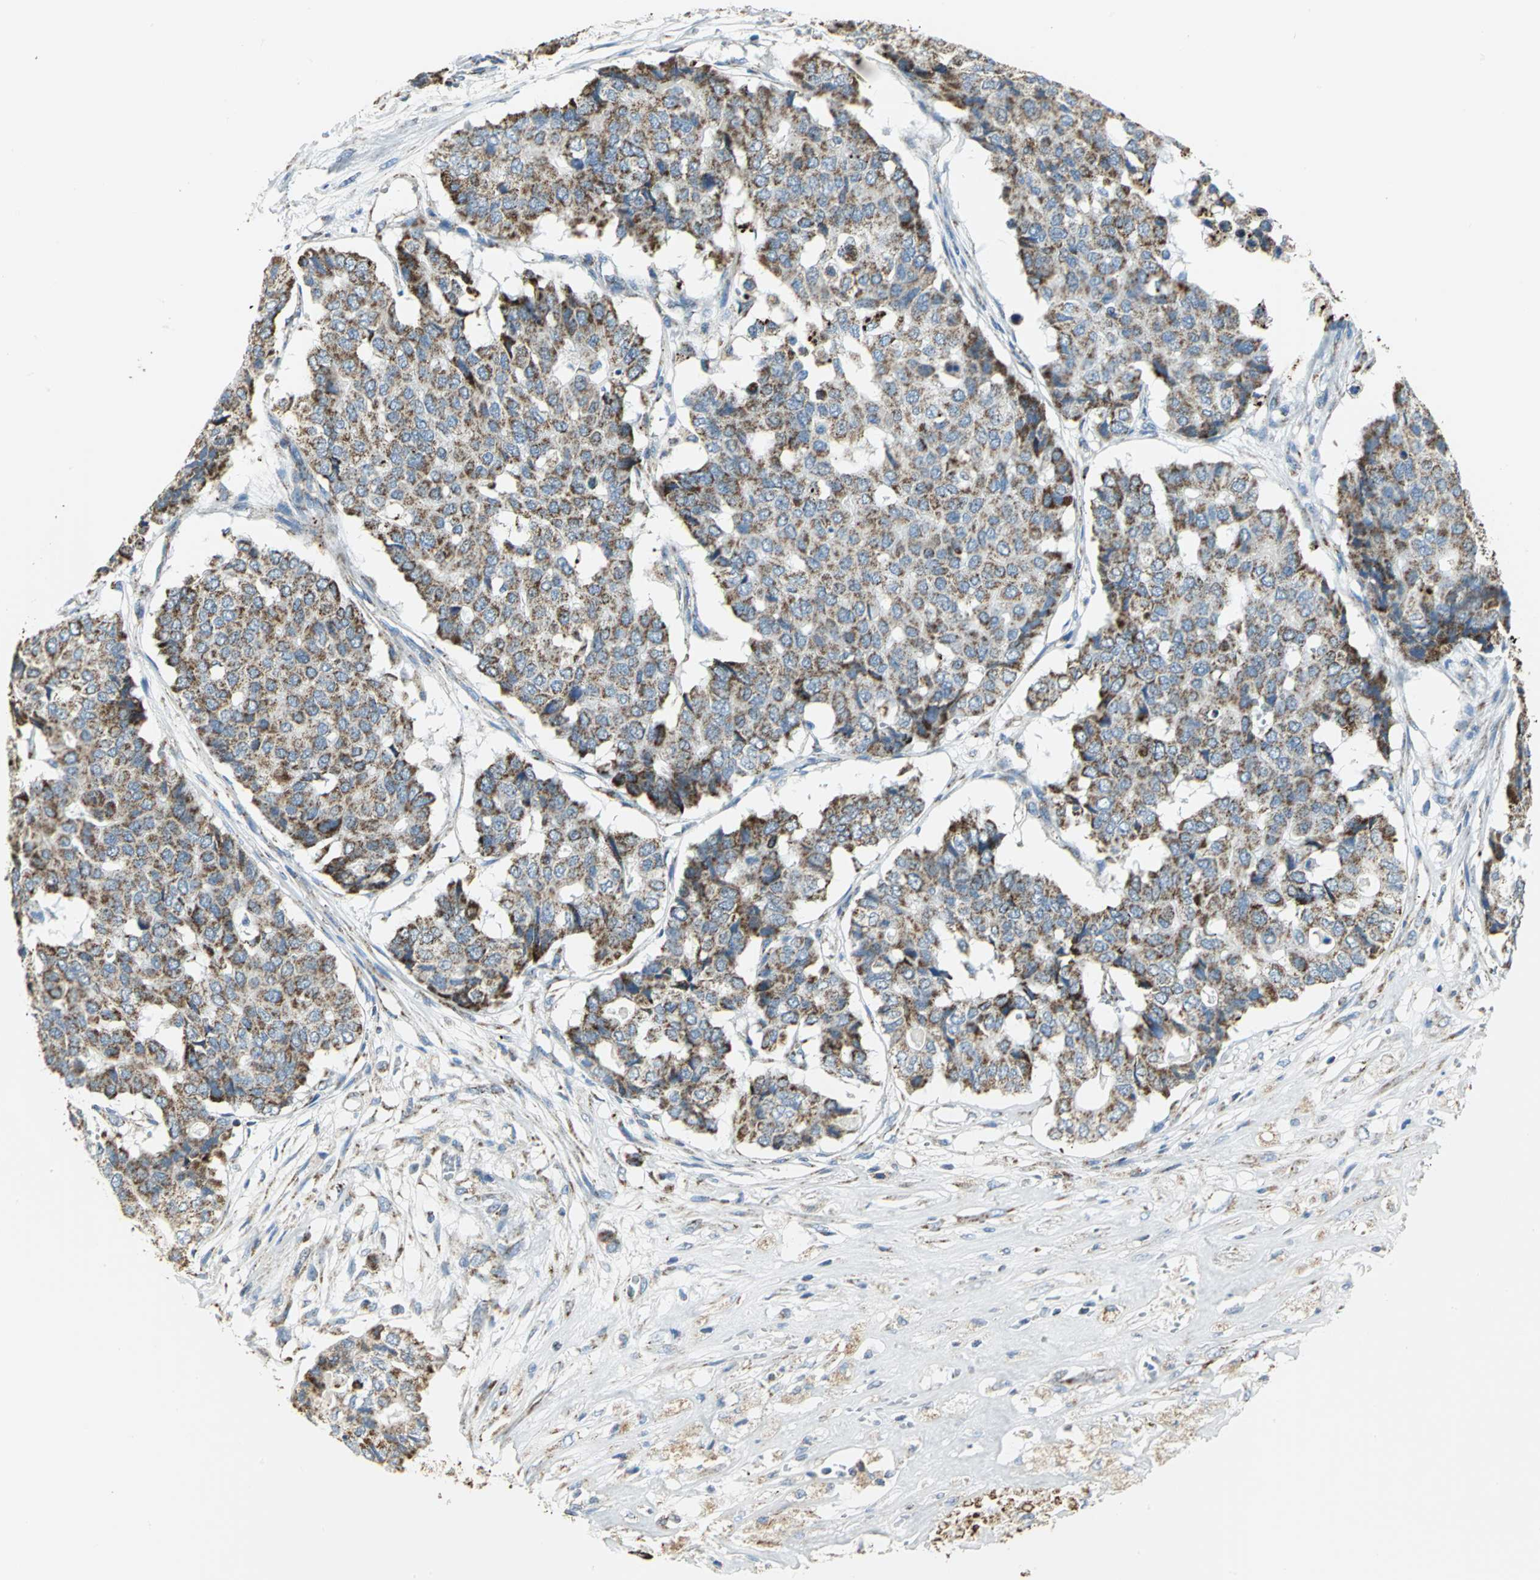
{"staining": {"intensity": "moderate", "quantity": "25%-75%", "location": "cytoplasmic/membranous"}, "tissue": "pancreatic cancer", "cell_type": "Tumor cells", "image_type": "cancer", "snomed": [{"axis": "morphology", "description": "Adenocarcinoma, NOS"}, {"axis": "topography", "description": "Pancreas"}], "caption": "There is medium levels of moderate cytoplasmic/membranous expression in tumor cells of adenocarcinoma (pancreatic), as demonstrated by immunohistochemical staining (brown color).", "gene": "NTRK1", "patient": {"sex": "male", "age": 50}}